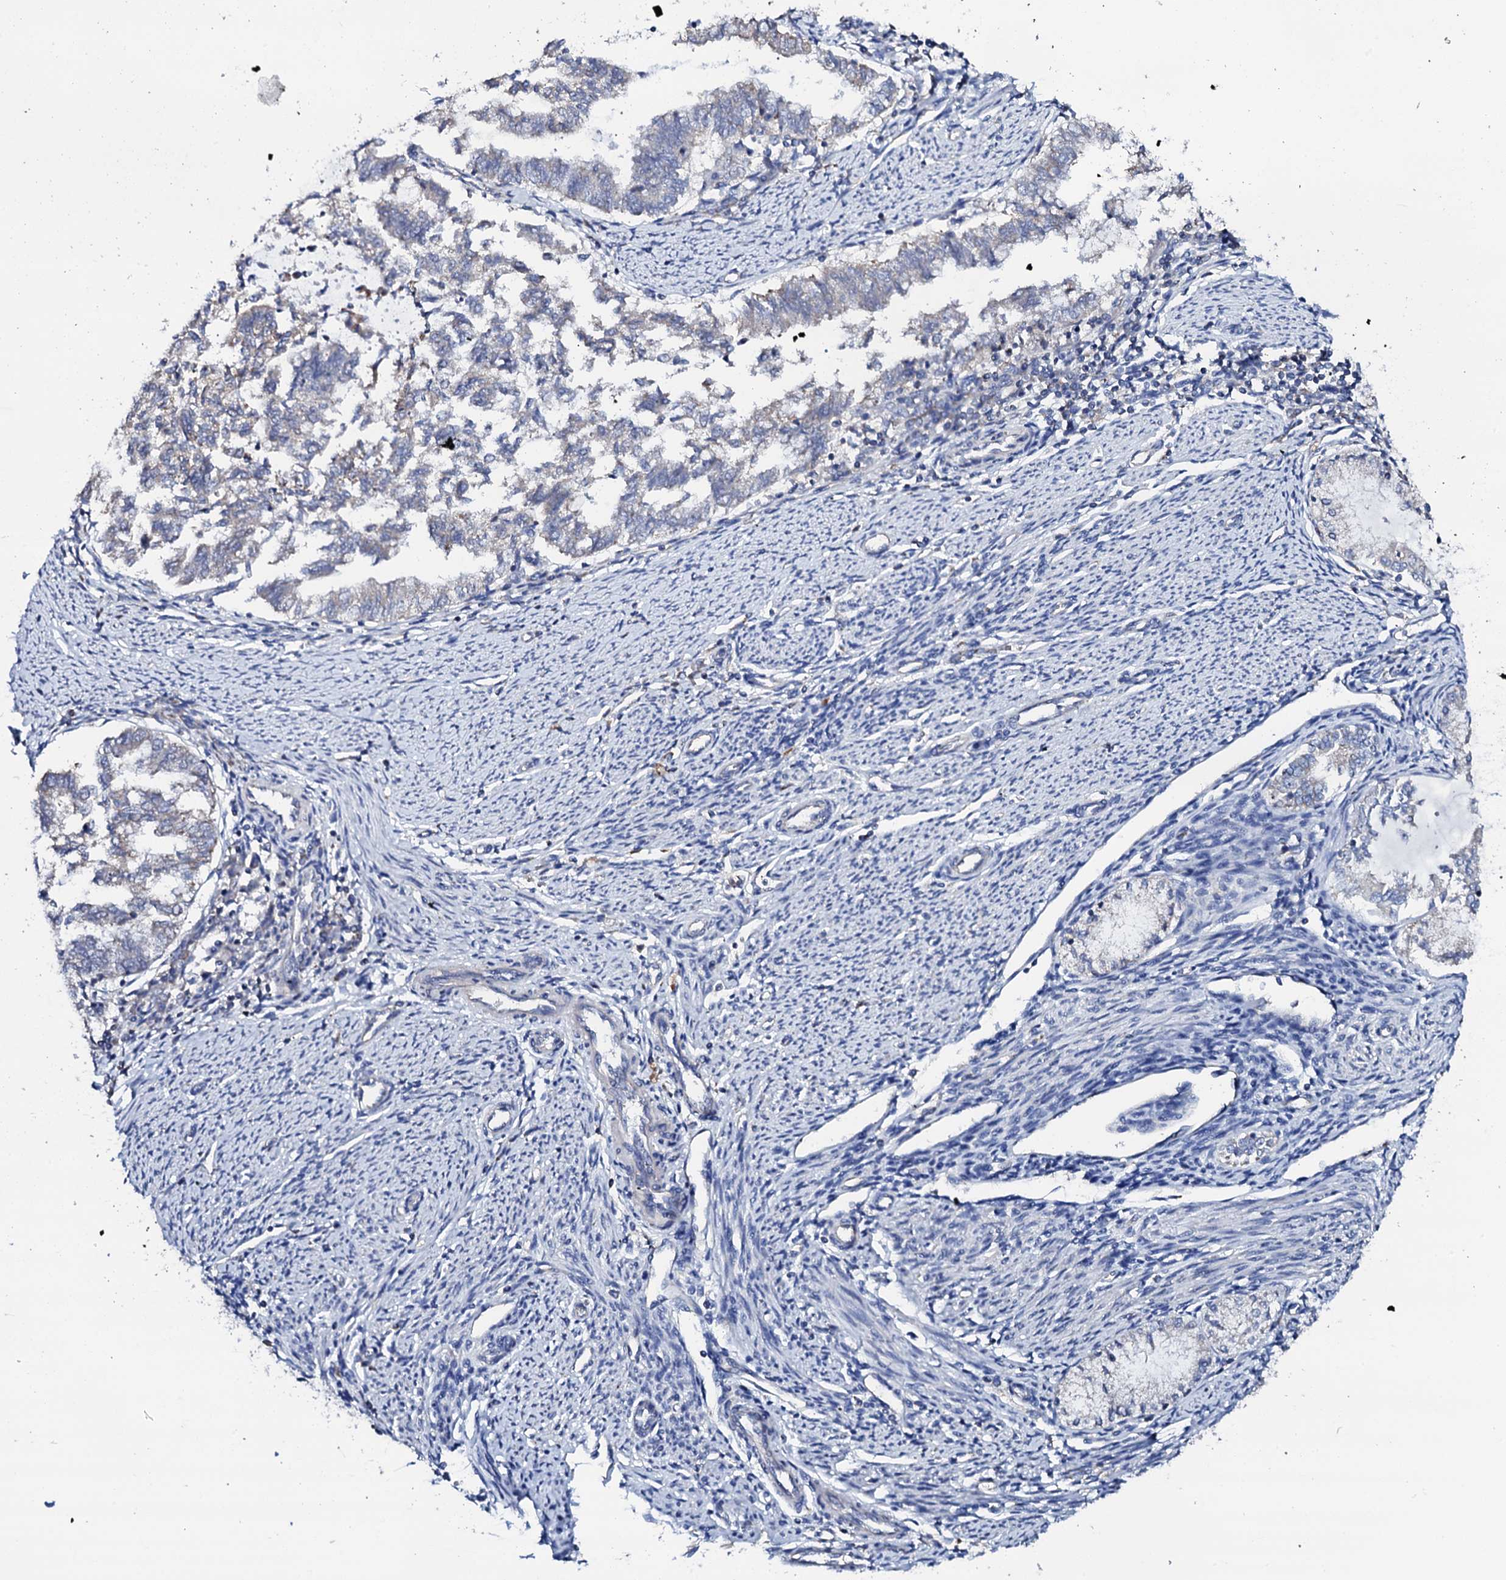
{"staining": {"intensity": "negative", "quantity": "none", "location": "none"}, "tissue": "endometrial cancer", "cell_type": "Tumor cells", "image_type": "cancer", "snomed": [{"axis": "morphology", "description": "Adenocarcinoma, NOS"}, {"axis": "topography", "description": "Endometrium"}], "caption": "The IHC micrograph has no significant positivity in tumor cells of endometrial cancer tissue. (DAB (3,3'-diaminobenzidine) IHC, high magnification).", "gene": "TCAF2", "patient": {"sex": "female", "age": 79}}